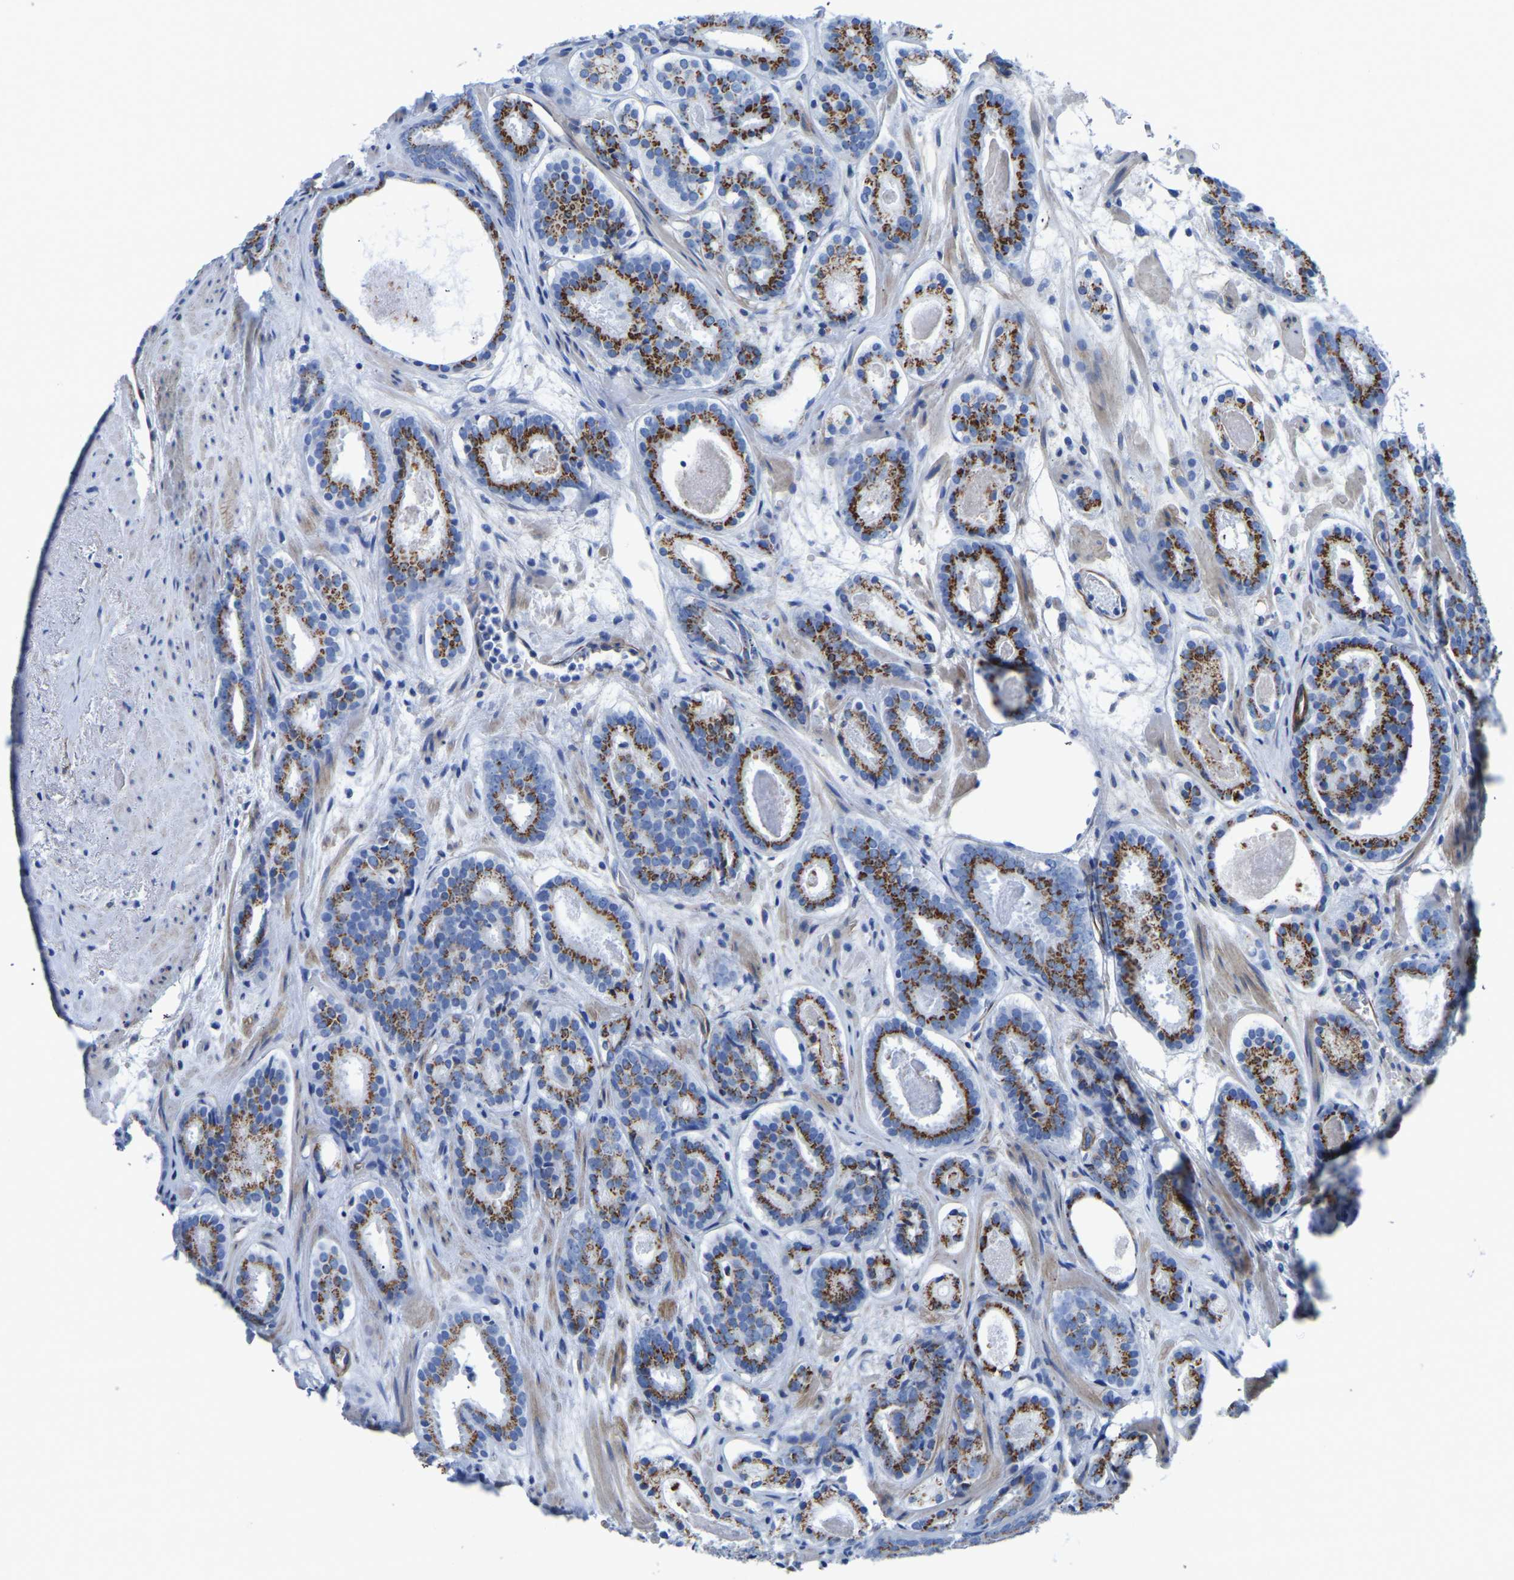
{"staining": {"intensity": "strong", "quantity": ">75%", "location": "cytoplasmic/membranous"}, "tissue": "prostate cancer", "cell_type": "Tumor cells", "image_type": "cancer", "snomed": [{"axis": "morphology", "description": "Adenocarcinoma, Low grade"}, {"axis": "topography", "description": "Prostate"}], "caption": "Tumor cells show high levels of strong cytoplasmic/membranous positivity in about >75% of cells in human low-grade adenocarcinoma (prostate). (DAB (3,3'-diaminobenzidine) IHC with brightfield microscopy, high magnification).", "gene": "SLC45A3", "patient": {"sex": "male", "age": 69}}